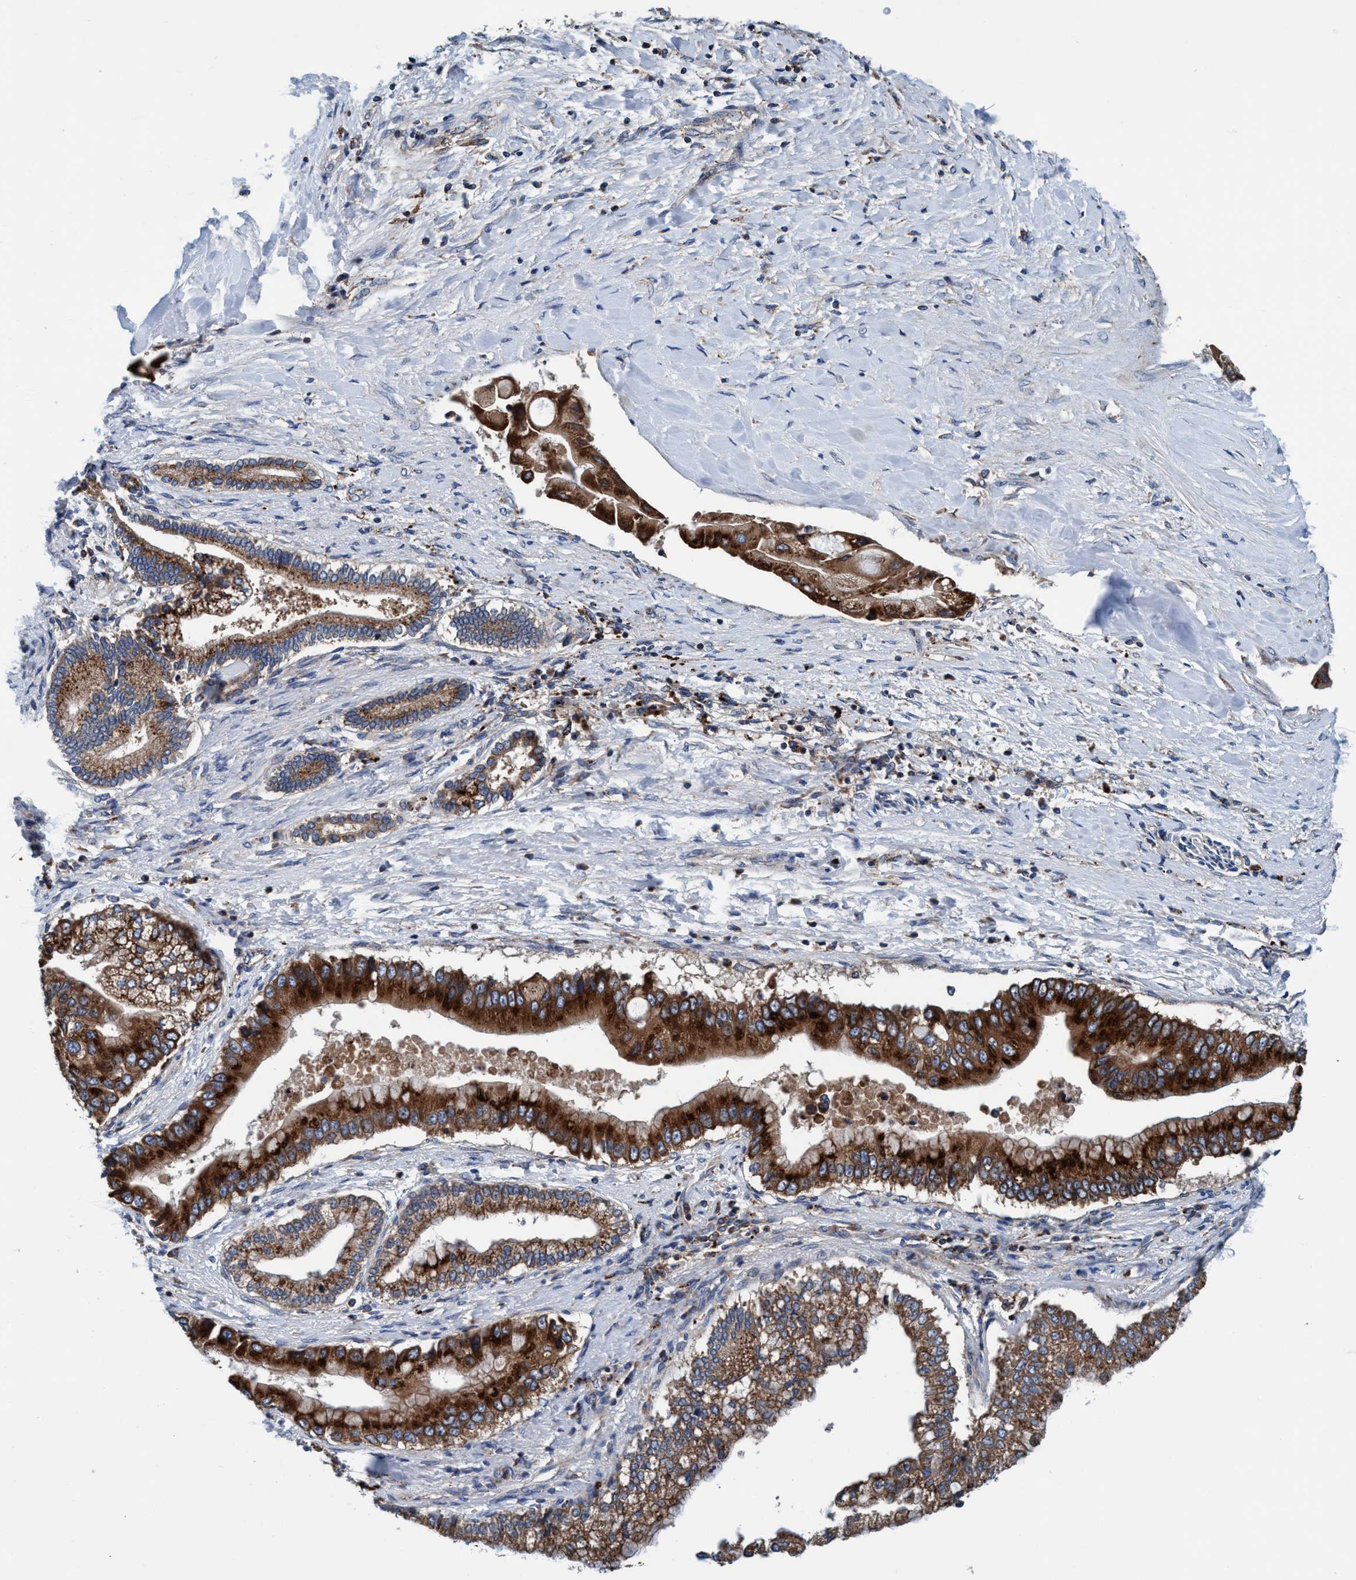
{"staining": {"intensity": "strong", "quantity": ">75%", "location": "cytoplasmic/membranous"}, "tissue": "liver cancer", "cell_type": "Tumor cells", "image_type": "cancer", "snomed": [{"axis": "morphology", "description": "Cholangiocarcinoma"}, {"axis": "topography", "description": "Liver"}], "caption": "Protein expression analysis of human liver cholangiocarcinoma reveals strong cytoplasmic/membranous staining in approximately >75% of tumor cells. (DAB (3,3'-diaminobenzidine) = brown stain, brightfield microscopy at high magnification).", "gene": "ENDOG", "patient": {"sex": "male", "age": 50}}